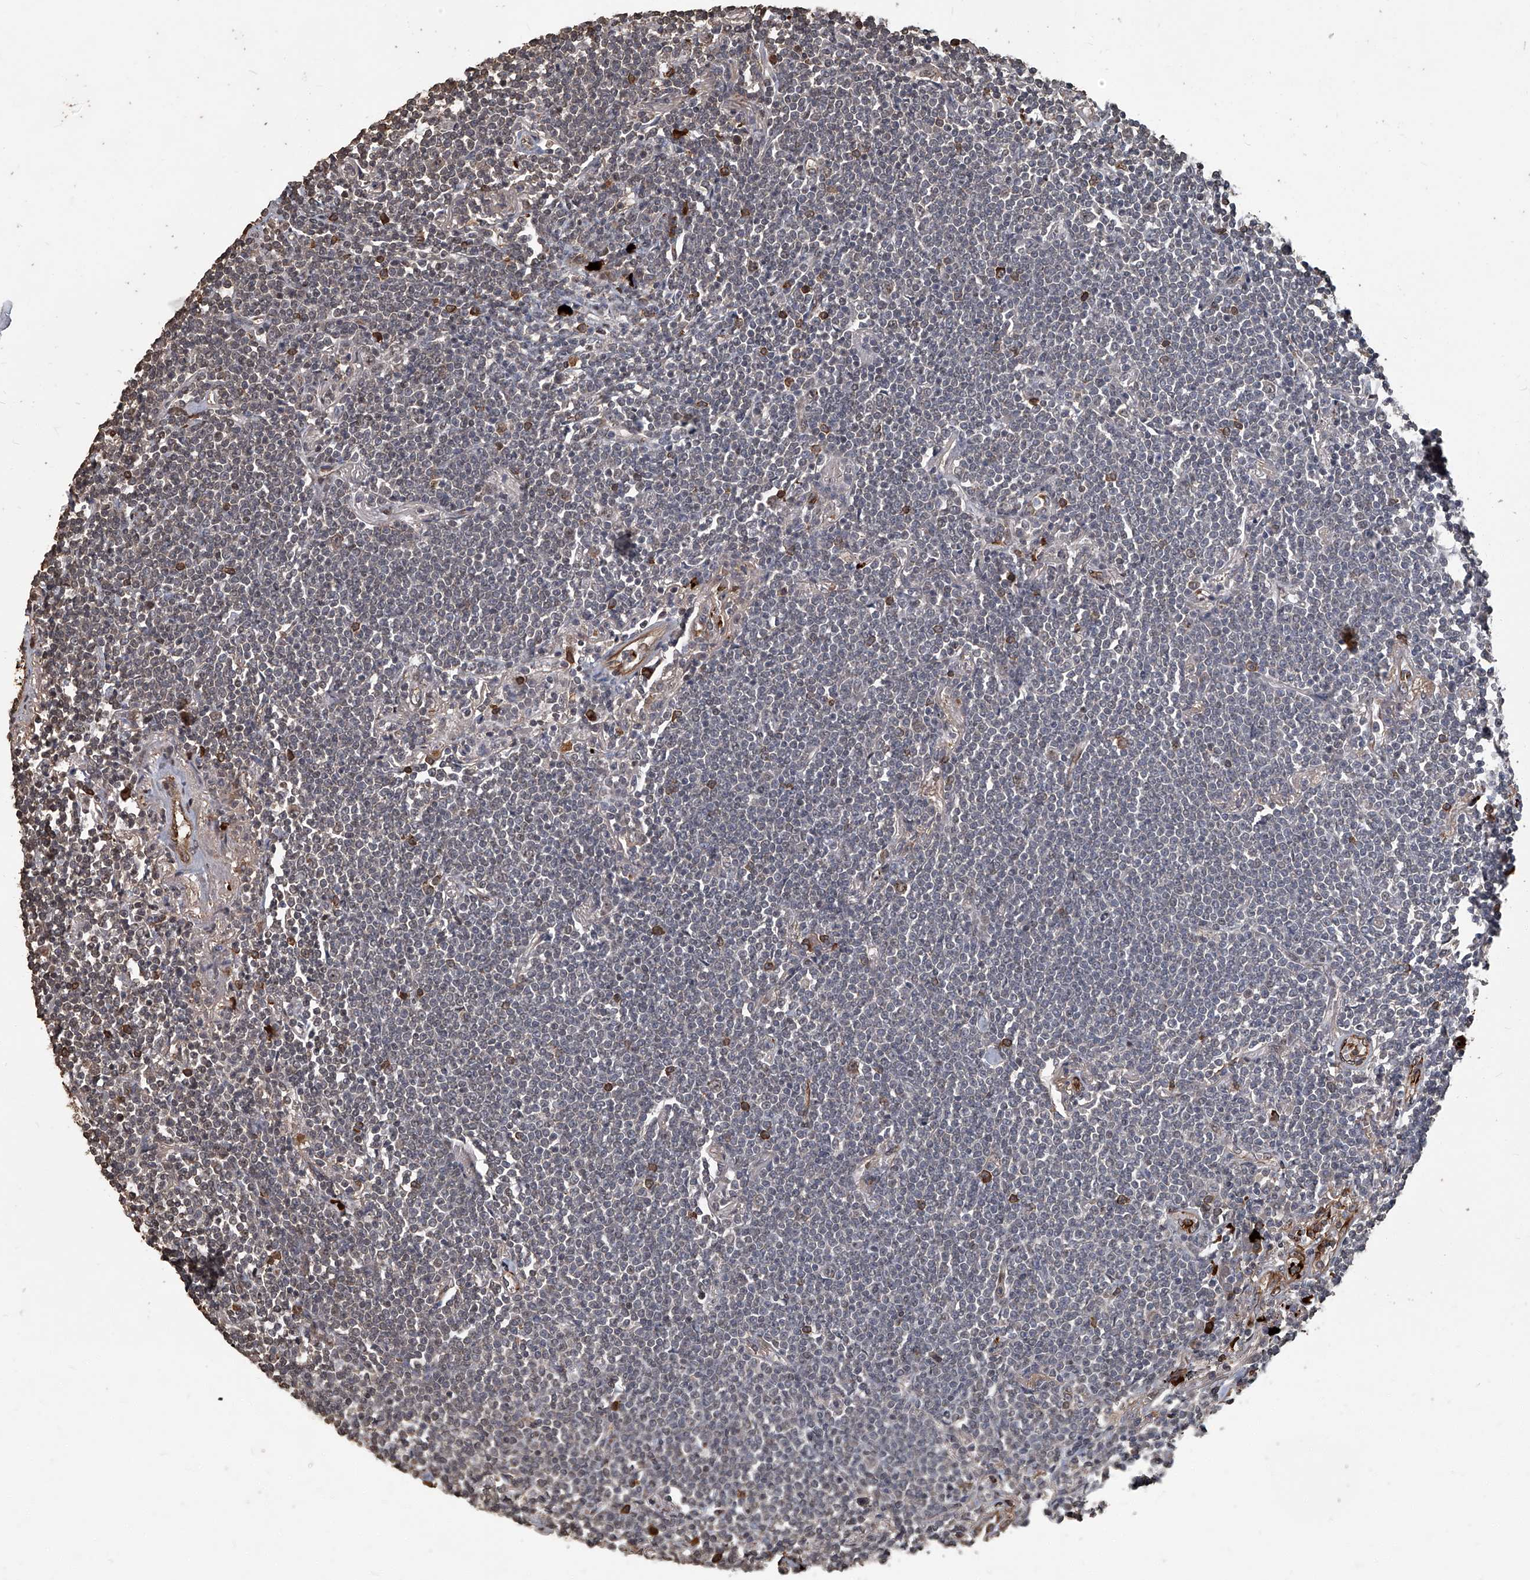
{"staining": {"intensity": "negative", "quantity": "none", "location": "none"}, "tissue": "lymphoma", "cell_type": "Tumor cells", "image_type": "cancer", "snomed": [{"axis": "morphology", "description": "Malignant lymphoma, non-Hodgkin's type, Low grade"}, {"axis": "topography", "description": "Lung"}], "caption": "Immunohistochemistry (IHC) photomicrograph of neoplastic tissue: human lymphoma stained with DAB (3,3'-diaminobenzidine) displays no significant protein expression in tumor cells.", "gene": "GPR132", "patient": {"sex": "female", "age": 71}}